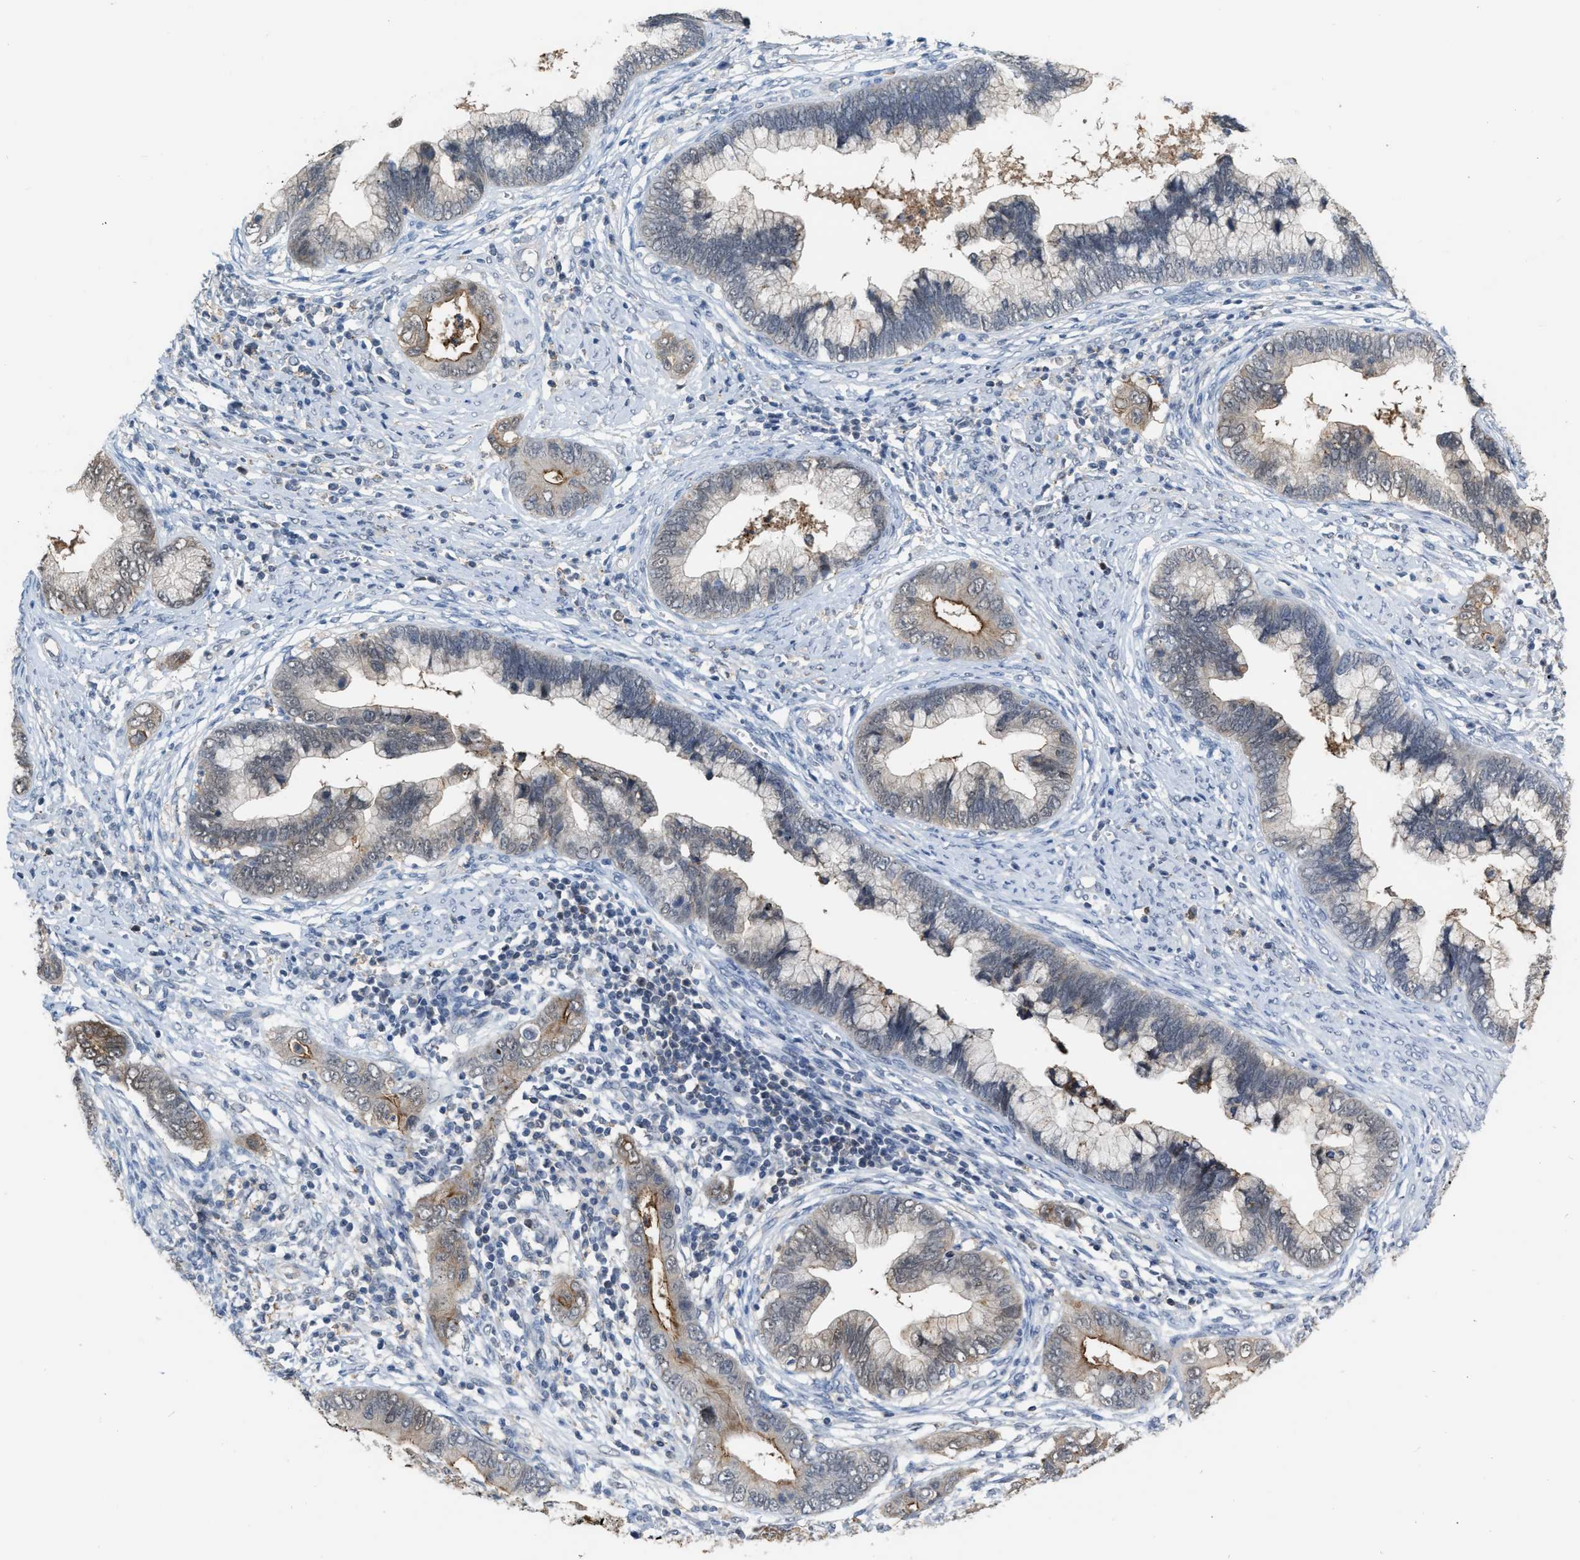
{"staining": {"intensity": "moderate", "quantity": "25%-75%", "location": "cytoplasmic/membranous"}, "tissue": "cervical cancer", "cell_type": "Tumor cells", "image_type": "cancer", "snomed": [{"axis": "morphology", "description": "Adenocarcinoma, NOS"}, {"axis": "topography", "description": "Cervix"}], "caption": "Protein analysis of cervical cancer tissue exhibits moderate cytoplasmic/membranous positivity in about 25%-75% of tumor cells.", "gene": "BAIAP2L1", "patient": {"sex": "female", "age": 44}}